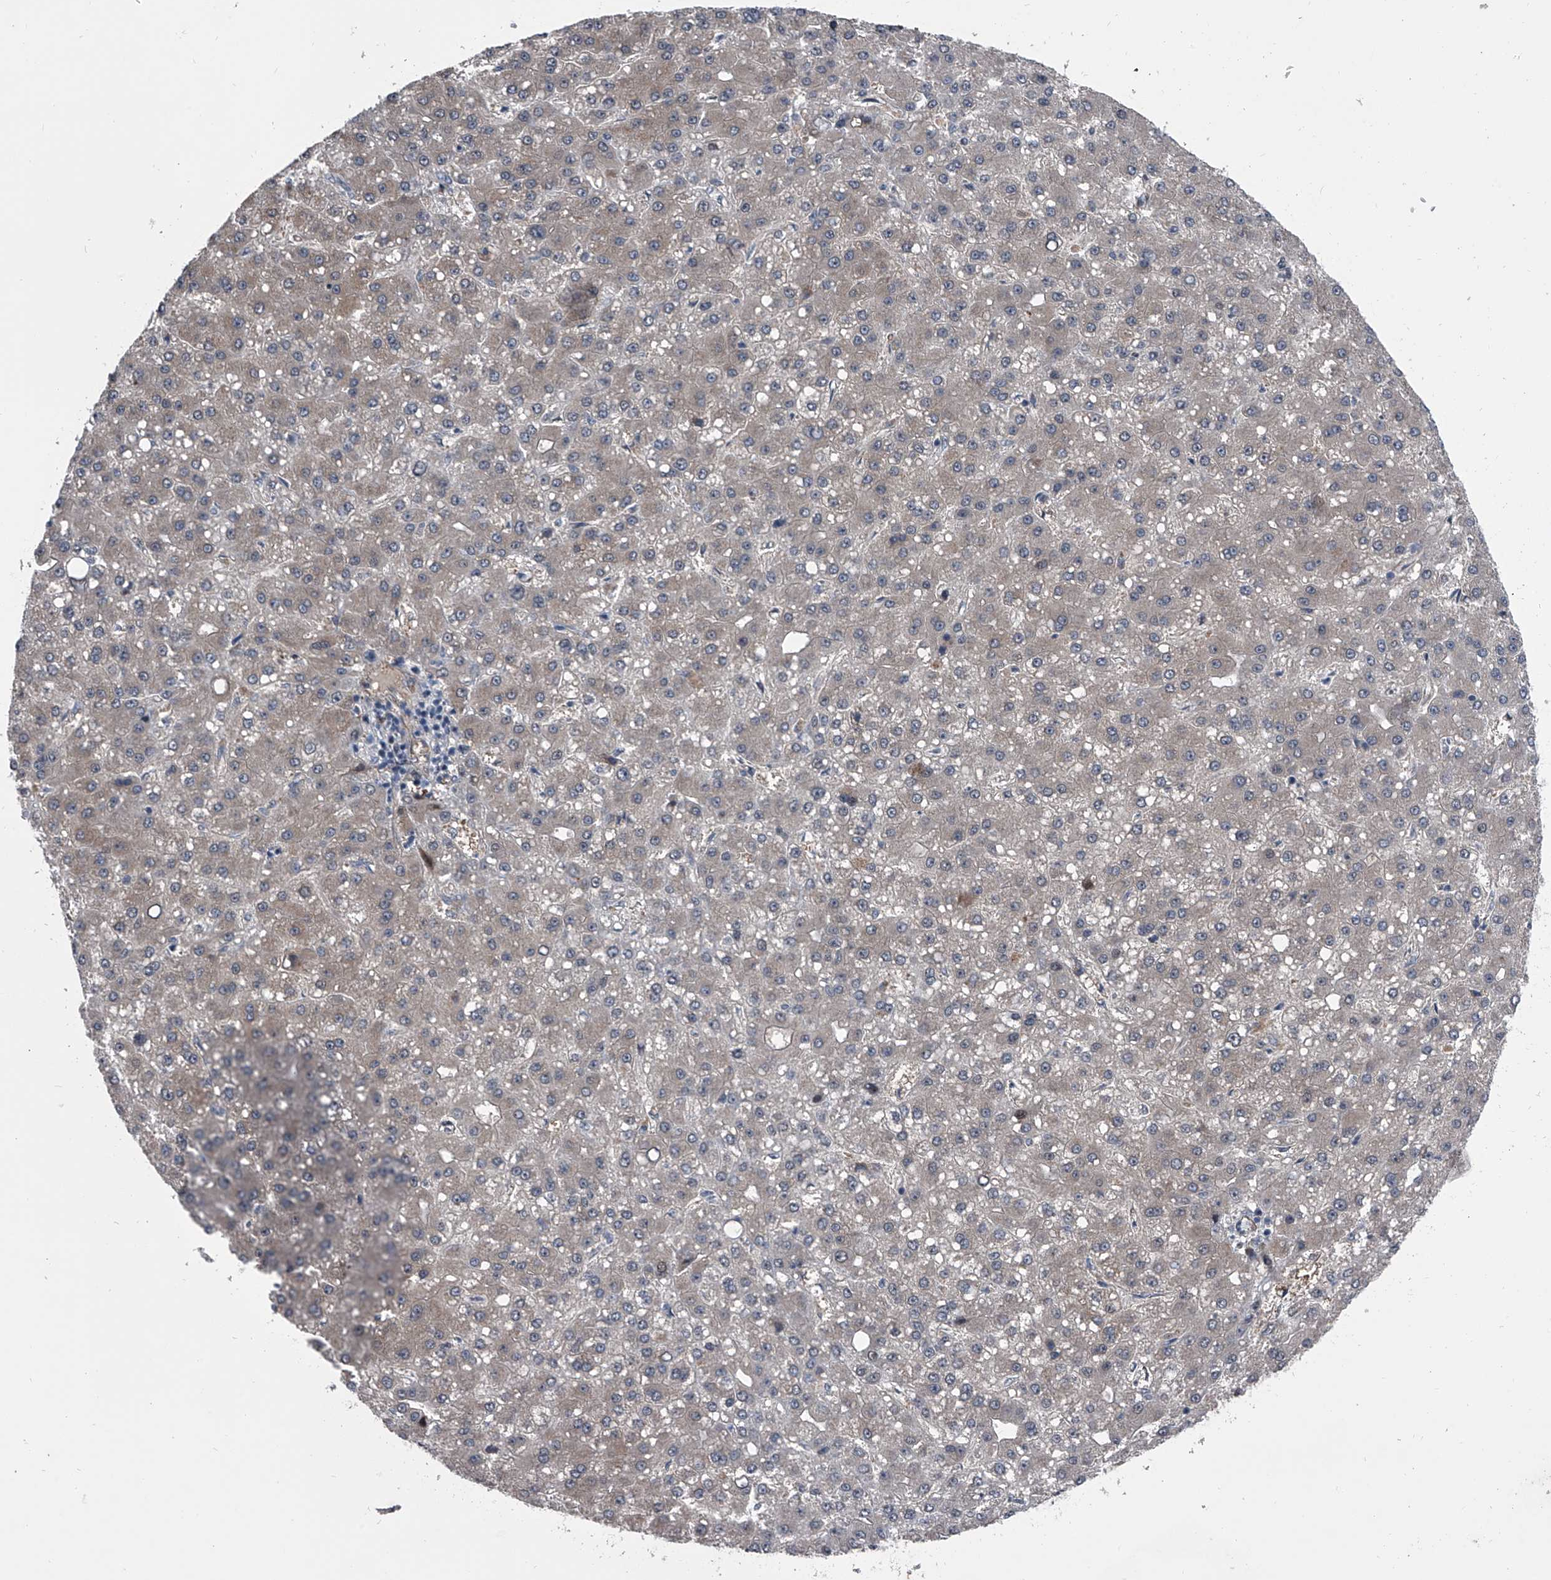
{"staining": {"intensity": "weak", "quantity": "25%-75%", "location": "cytoplasmic/membranous"}, "tissue": "liver cancer", "cell_type": "Tumor cells", "image_type": "cancer", "snomed": [{"axis": "morphology", "description": "Carcinoma, Hepatocellular, NOS"}, {"axis": "topography", "description": "Liver"}], "caption": "Liver hepatocellular carcinoma was stained to show a protein in brown. There is low levels of weak cytoplasmic/membranous expression in about 25%-75% of tumor cells.", "gene": "ELK4", "patient": {"sex": "male", "age": 67}}